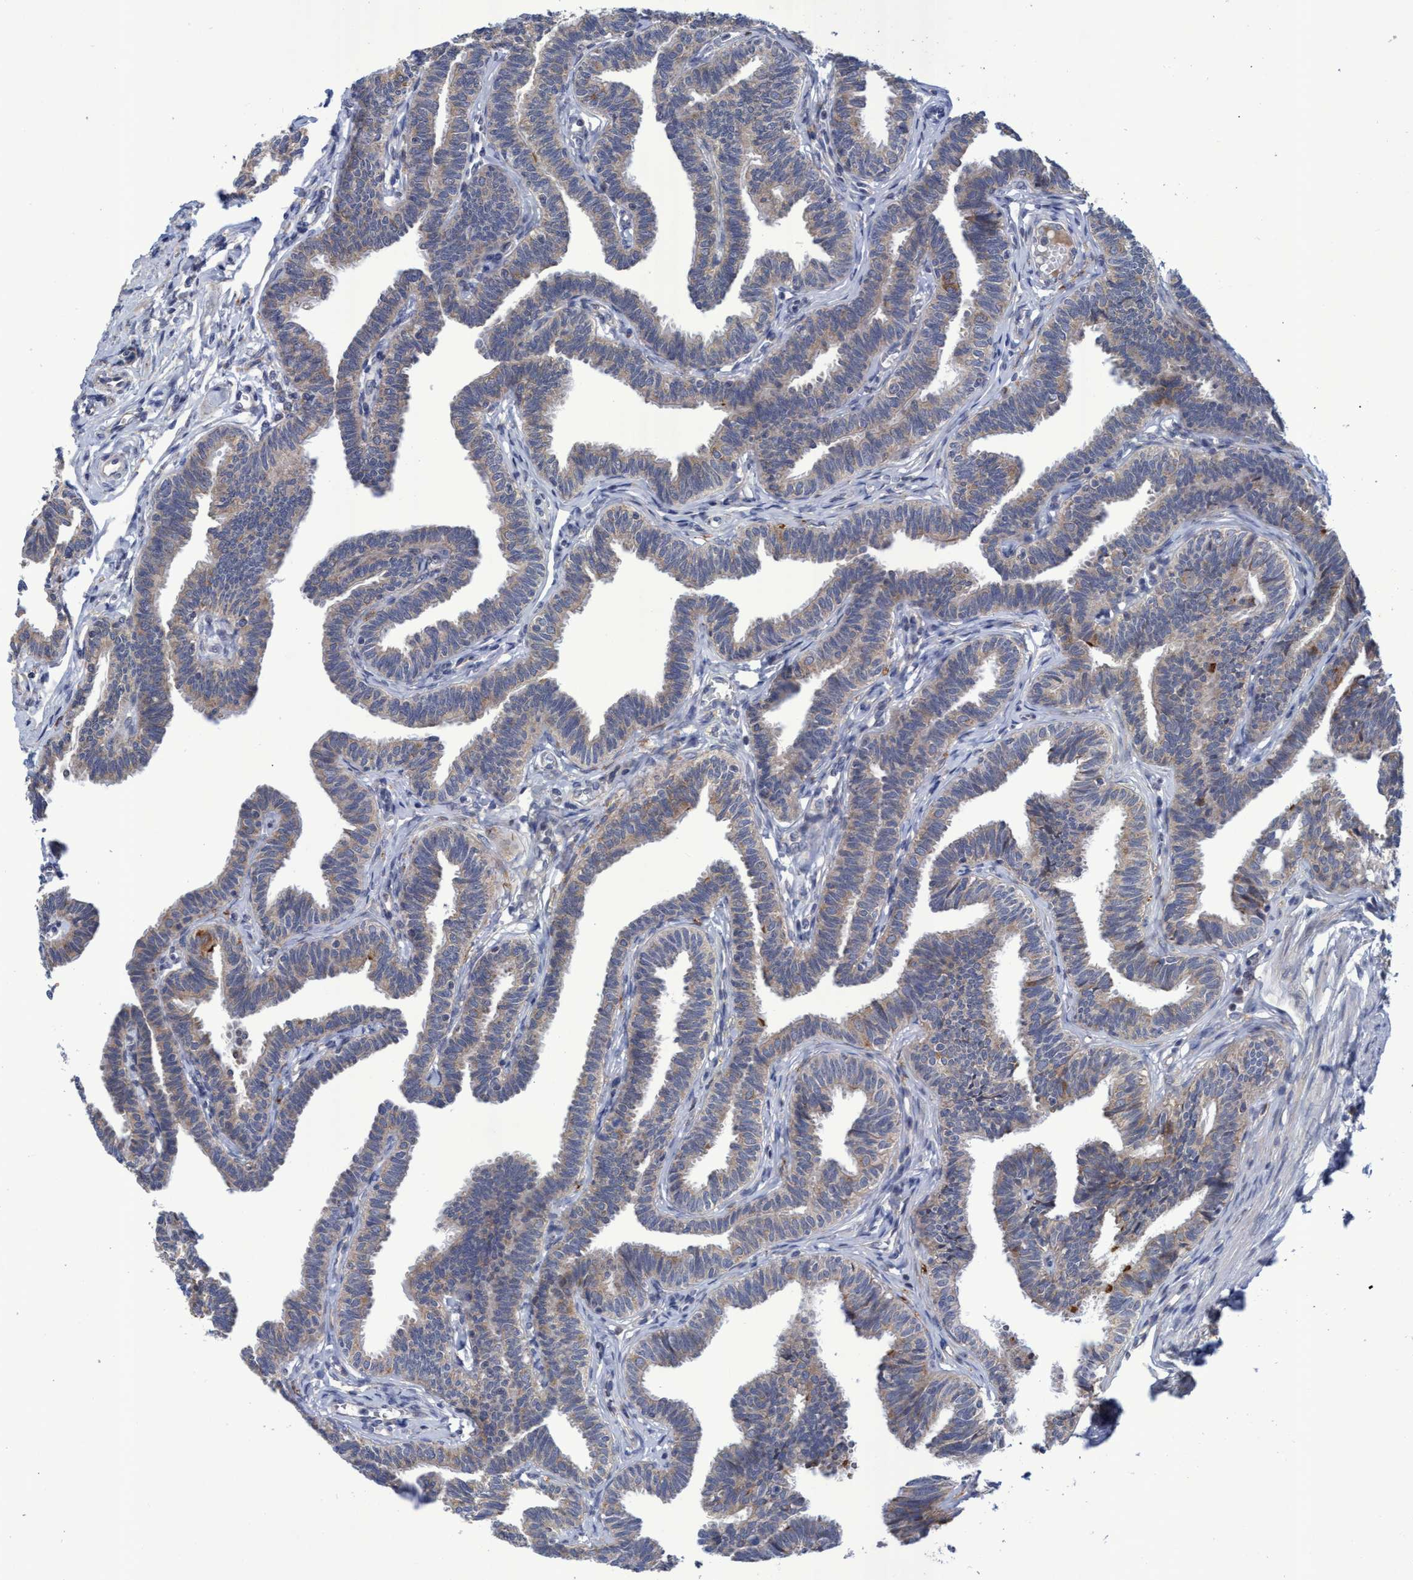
{"staining": {"intensity": "weak", "quantity": "25%-75%", "location": "cytoplasmic/membranous"}, "tissue": "fallopian tube", "cell_type": "Glandular cells", "image_type": "normal", "snomed": [{"axis": "morphology", "description": "Normal tissue, NOS"}, {"axis": "topography", "description": "Fallopian tube"}, {"axis": "topography", "description": "Ovary"}], "caption": "IHC micrograph of normal fallopian tube: fallopian tube stained using immunohistochemistry (IHC) reveals low levels of weak protein expression localized specifically in the cytoplasmic/membranous of glandular cells, appearing as a cytoplasmic/membranous brown color.", "gene": "NAT16", "patient": {"sex": "female", "age": 23}}